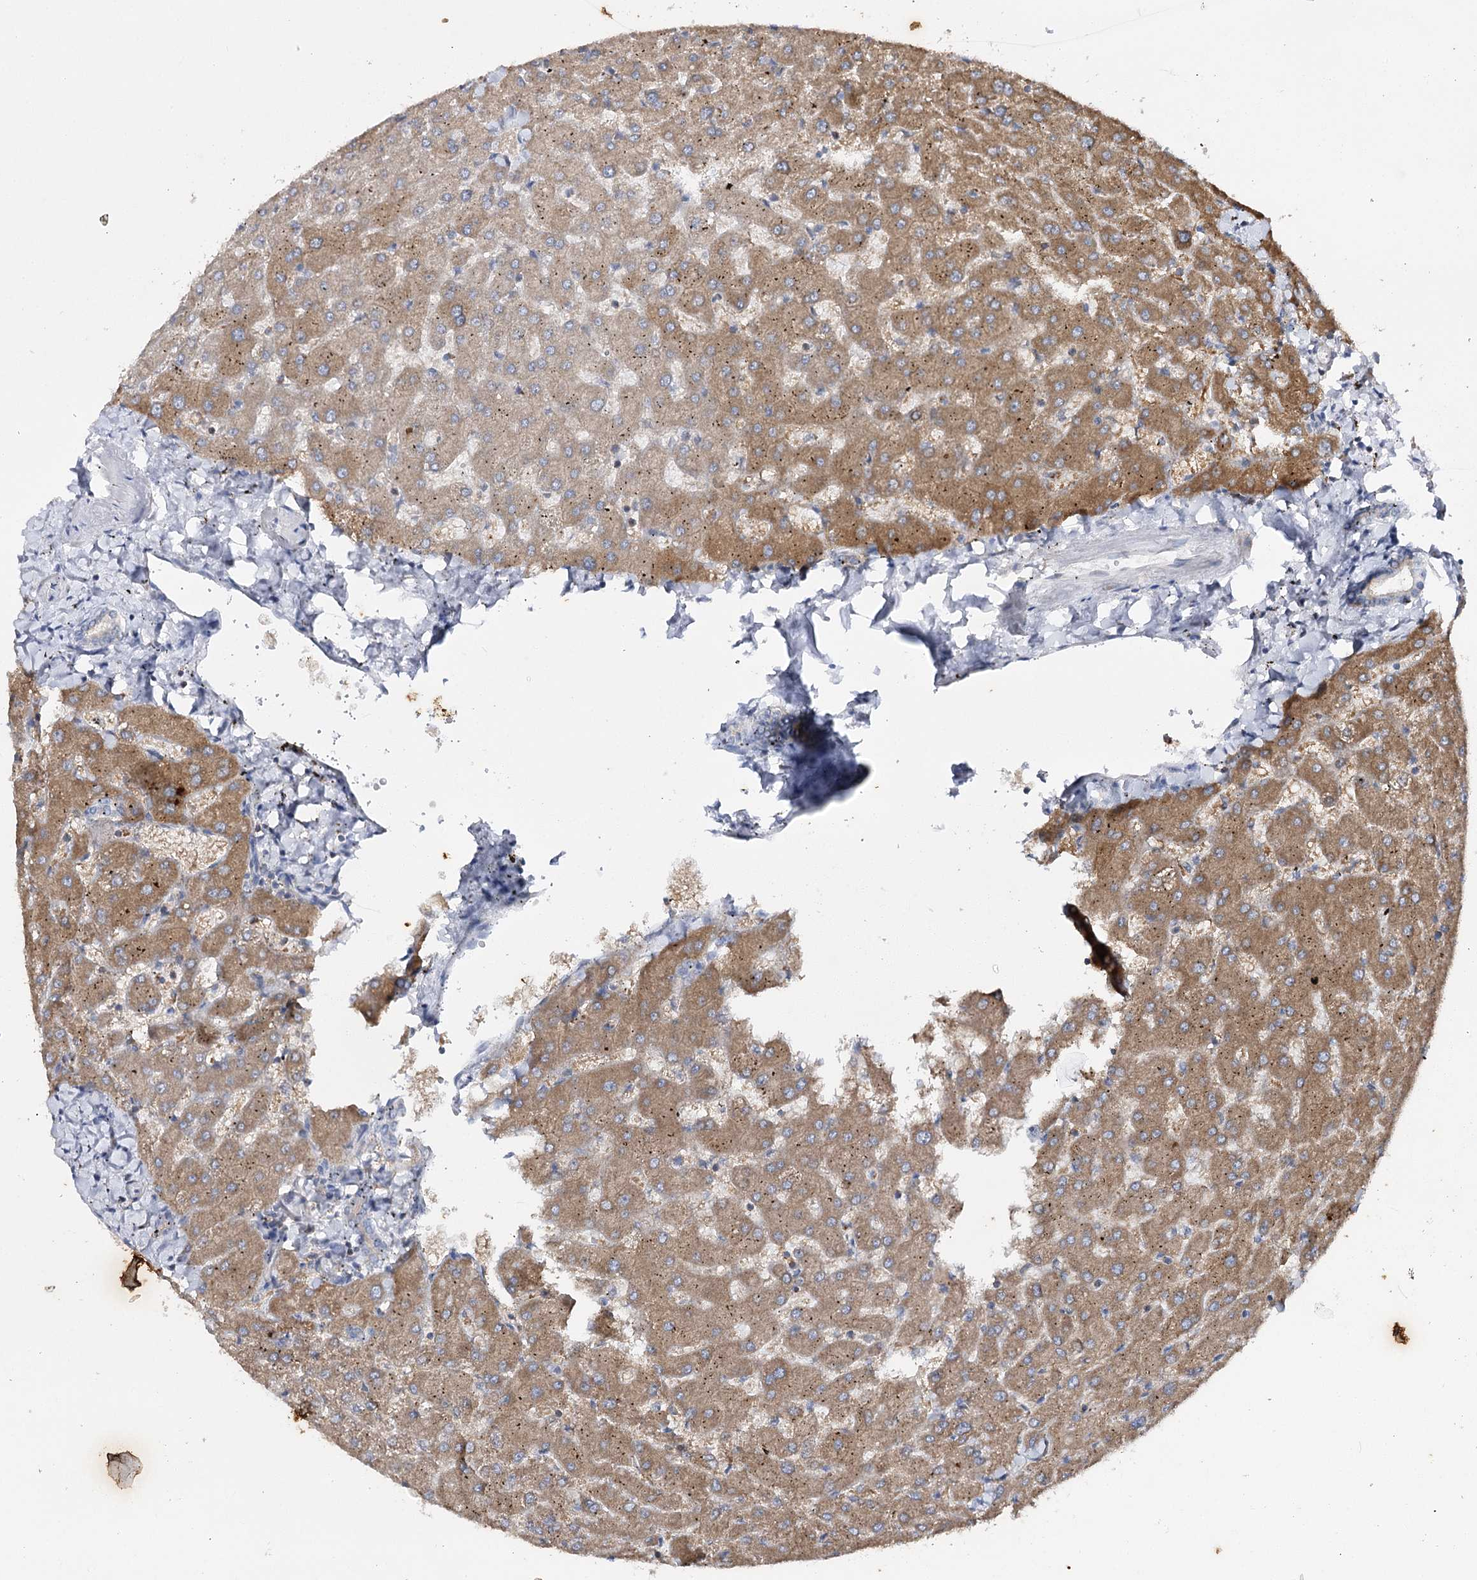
{"staining": {"intensity": "negative", "quantity": "none", "location": "none"}, "tissue": "liver", "cell_type": "Cholangiocytes", "image_type": "normal", "snomed": [{"axis": "morphology", "description": "Normal tissue, NOS"}, {"axis": "topography", "description": "Liver"}], "caption": "There is no significant staining in cholangiocytes of liver. (Stains: DAB (3,3'-diaminobenzidine) immunohistochemistry with hematoxylin counter stain, Microscopy: brightfield microscopy at high magnification).", "gene": "AGXT2", "patient": {"sex": "female", "age": 63}}